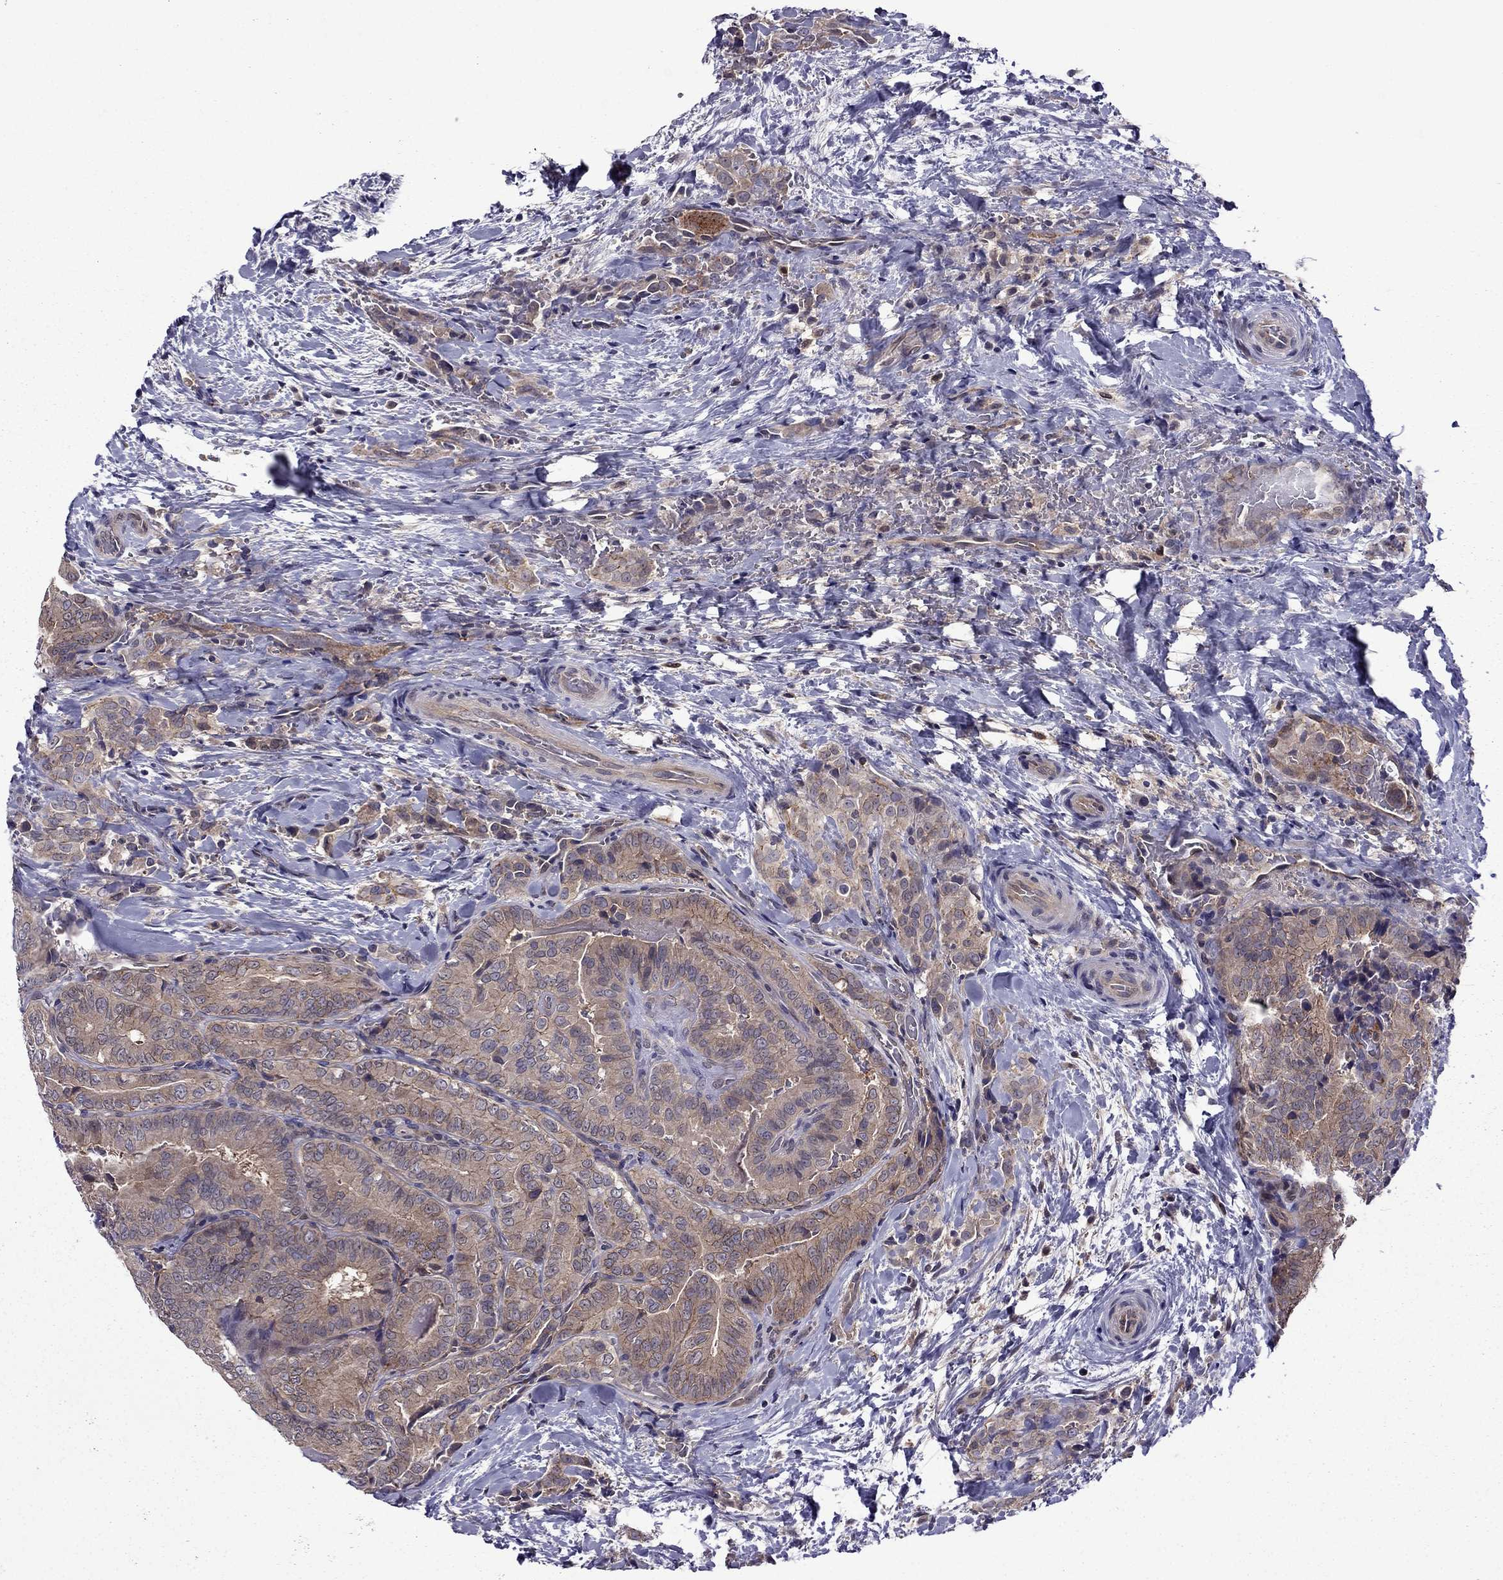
{"staining": {"intensity": "moderate", "quantity": ">75%", "location": "cytoplasmic/membranous"}, "tissue": "thyroid cancer", "cell_type": "Tumor cells", "image_type": "cancer", "snomed": [{"axis": "morphology", "description": "Papillary adenocarcinoma, NOS"}, {"axis": "topography", "description": "Thyroid gland"}], "caption": "Immunohistochemistry (IHC) (DAB (3,3'-diaminobenzidine)) staining of thyroid papillary adenocarcinoma displays moderate cytoplasmic/membranous protein staining in approximately >75% of tumor cells. The protein is shown in brown color, while the nuclei are stained blue.", "gene": "CDK5", "patient": {"sex": "male", "age": 61}}